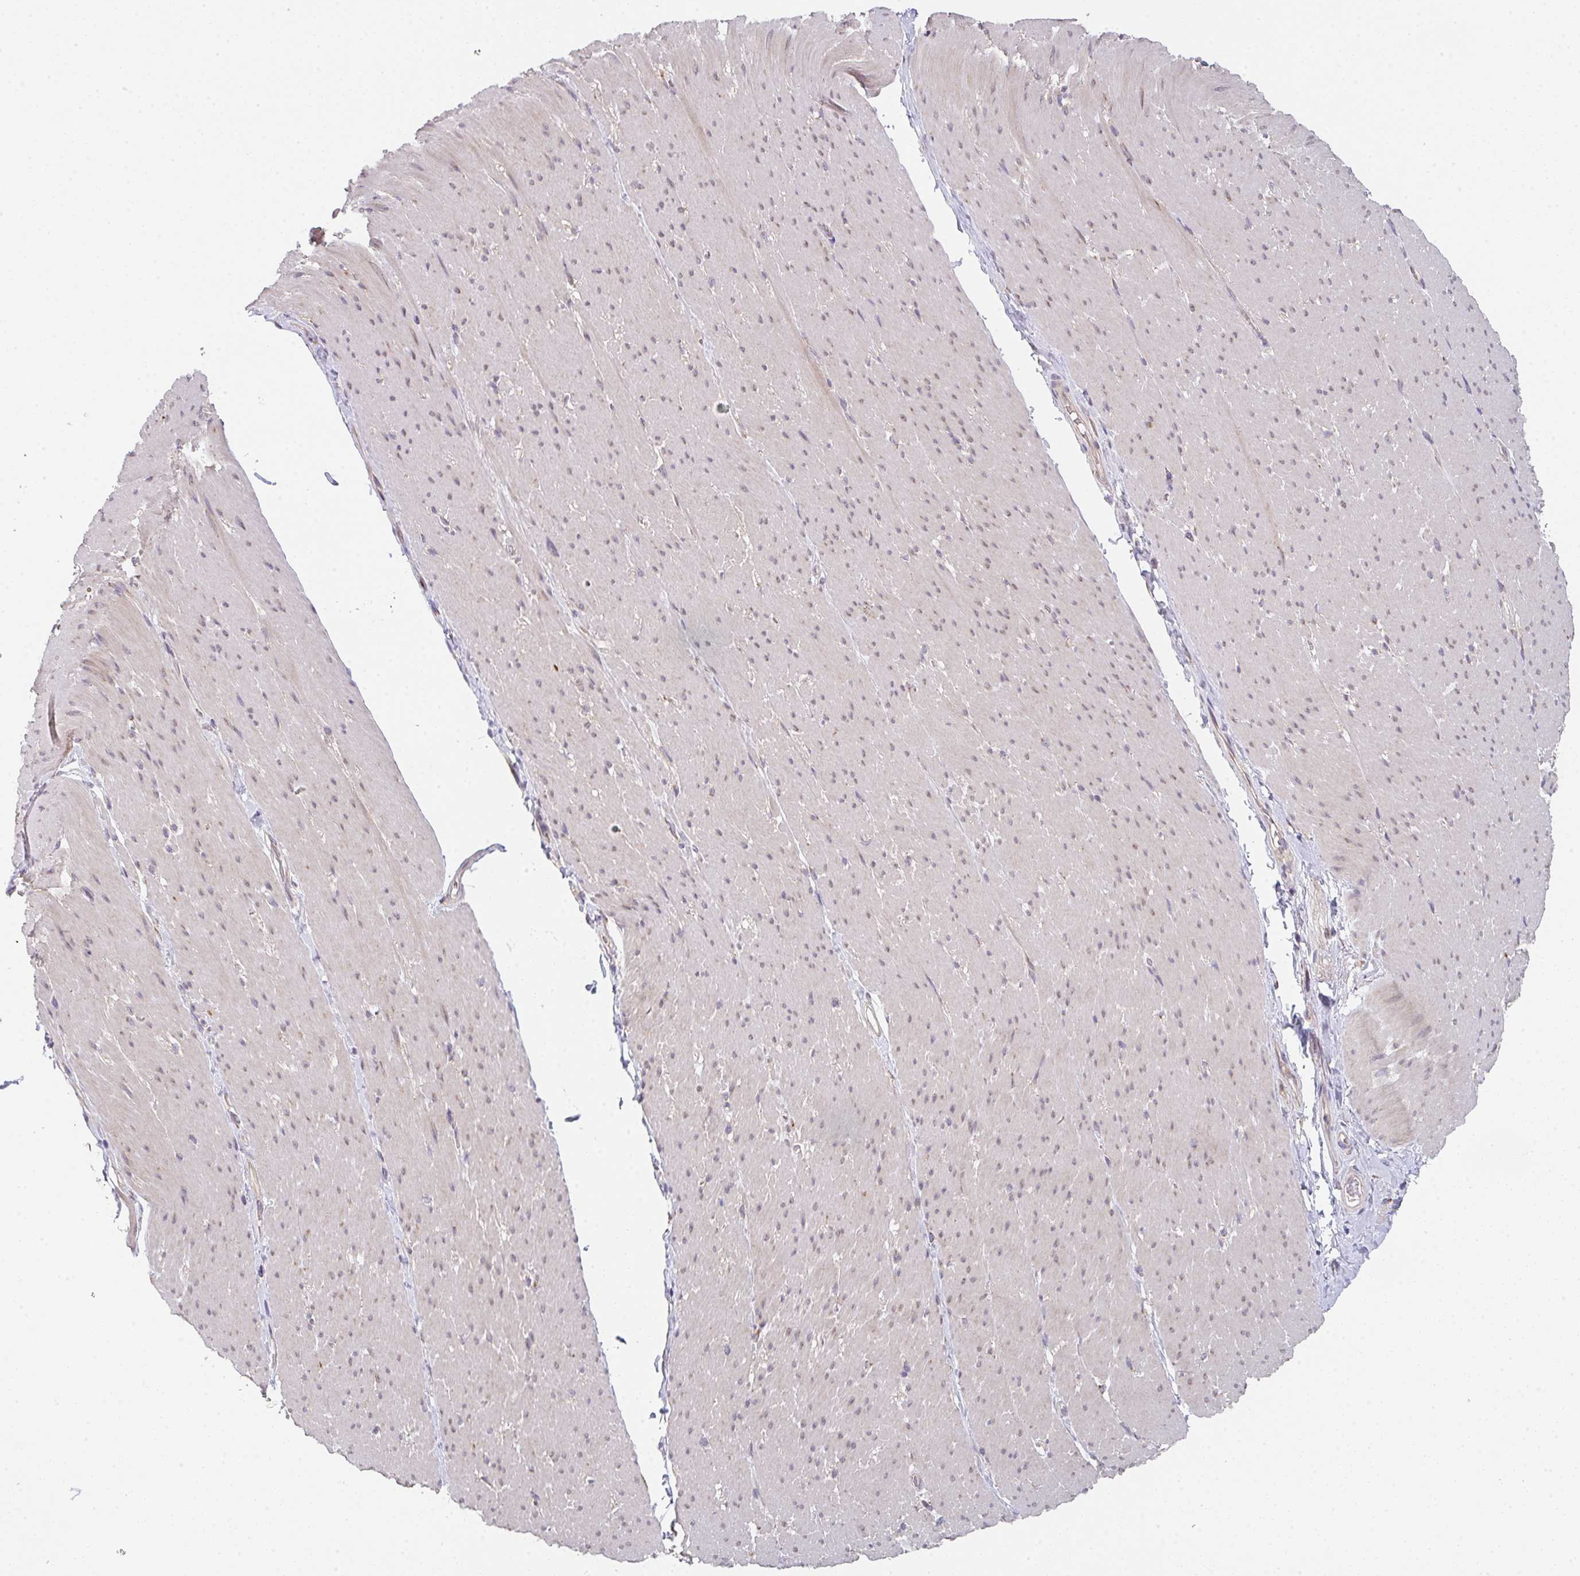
{"staining": {"intensity": "weak", "quantity": "<25%", "location": "cytoplasmic/membranous"}, "tissue": "smooth muscle", "cell_type": "Smooth muscle cells", "image_type": "normal", "snomed": [{"axis": "morphology", "description": "Normal tissue, NOS"}, {"axis": "topography", "description": "Smooth muscle"}, {"axis": "topography", "description": "Rectum"}], "caption": "Immunohistochemistry (IHC) of normal smooth muscle displays no expression in smooth muscle cells.", "gene": "TSPAN31", "patient": {"sex": "male", "age": 53}}